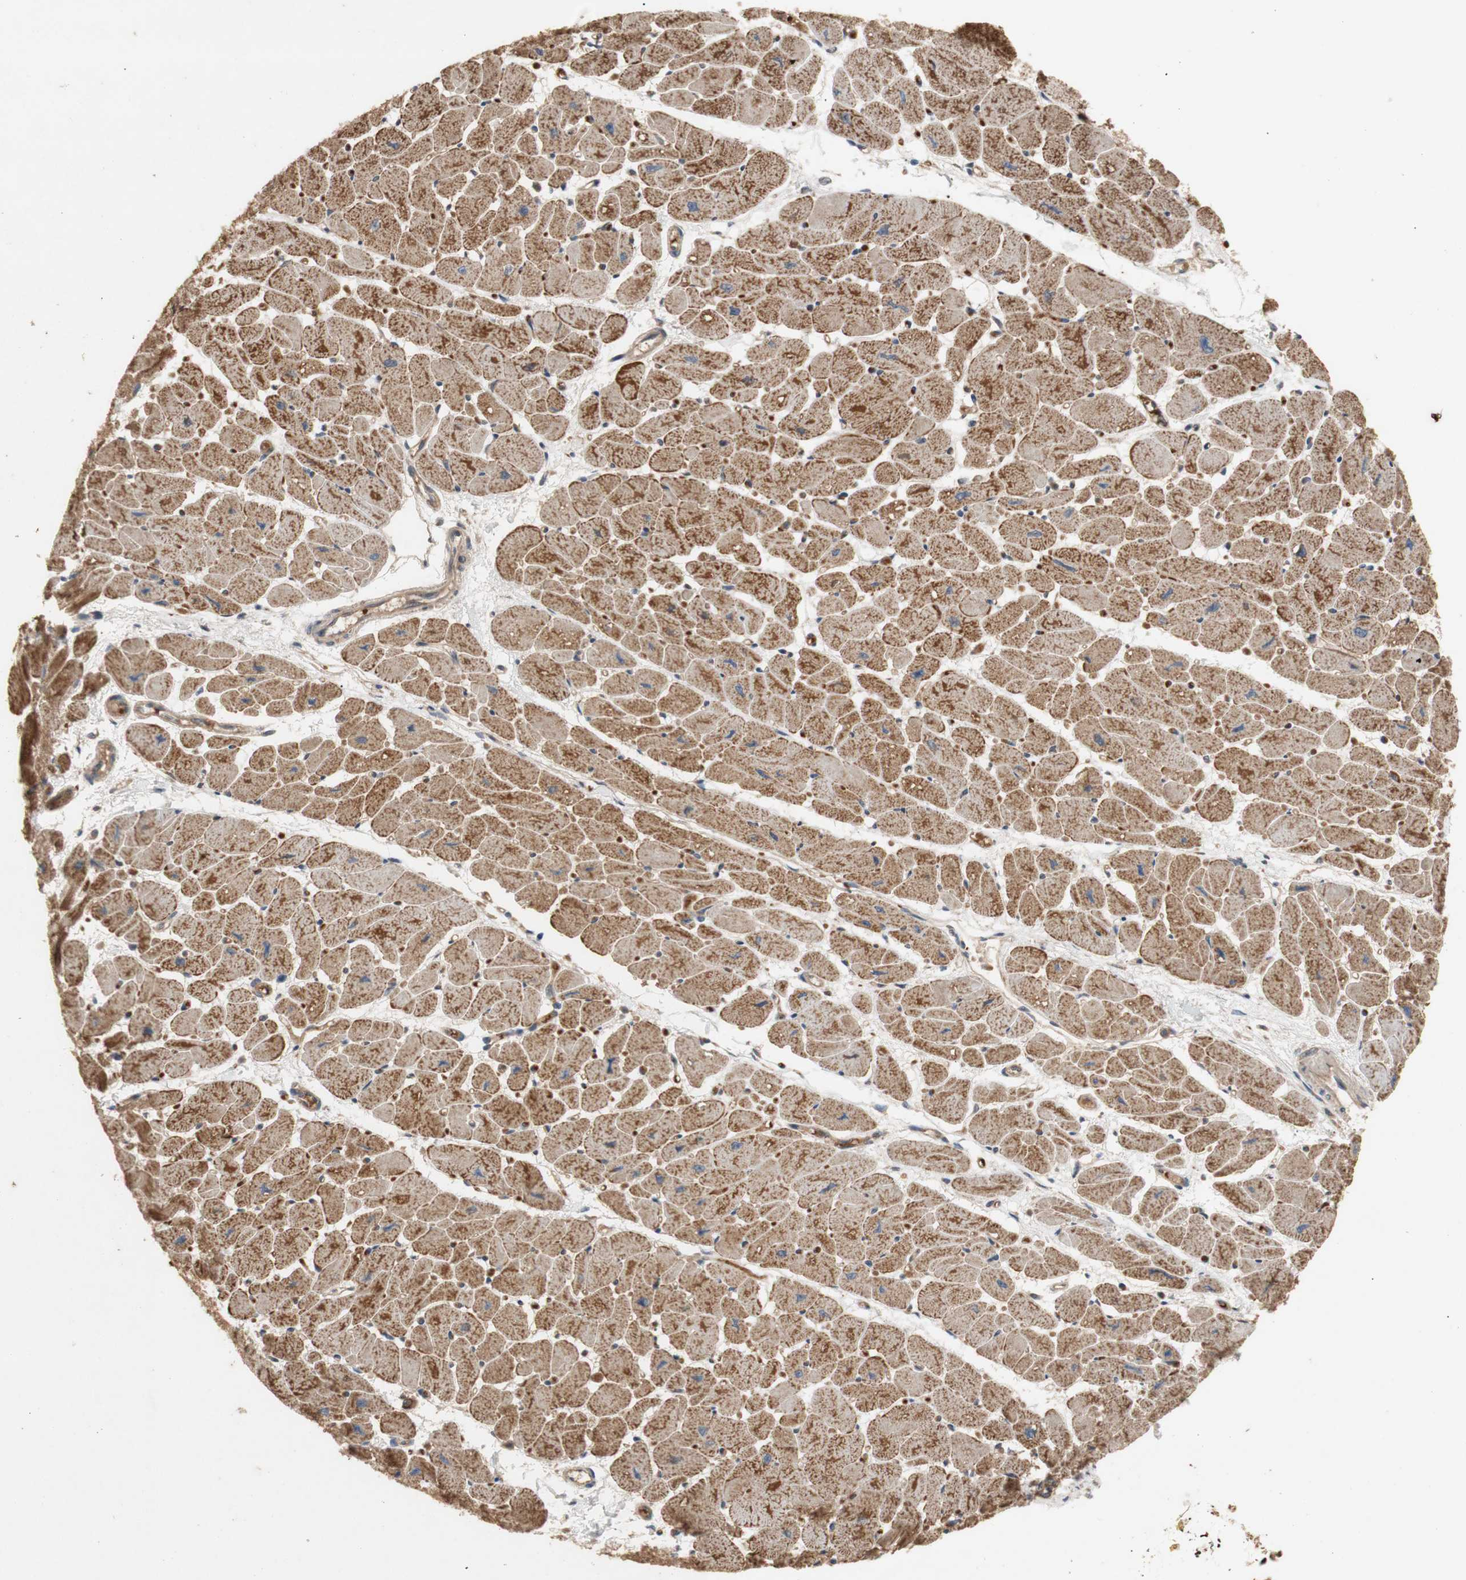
{"staining": {"intensity": "moderate", "quantity": ">75%", "location": "cytoplasmic/membranous"}, "tissue": "heart muscle", "cell_type": "Cardiomyocytes", "image_type": "normal", "snomed": [{"axis": "morphology", "description": "Normal tissue, NOS"}, {"axis": "topography", "description": "Heart"}], "caption": "Protein expression analysis of normal heart muscle exhibits moderate cytoplasmic/membranous staining in about >75% of cardiomyocytes.", "gene": "PKN1", "patient": {"sex": "female", "age": 54}}